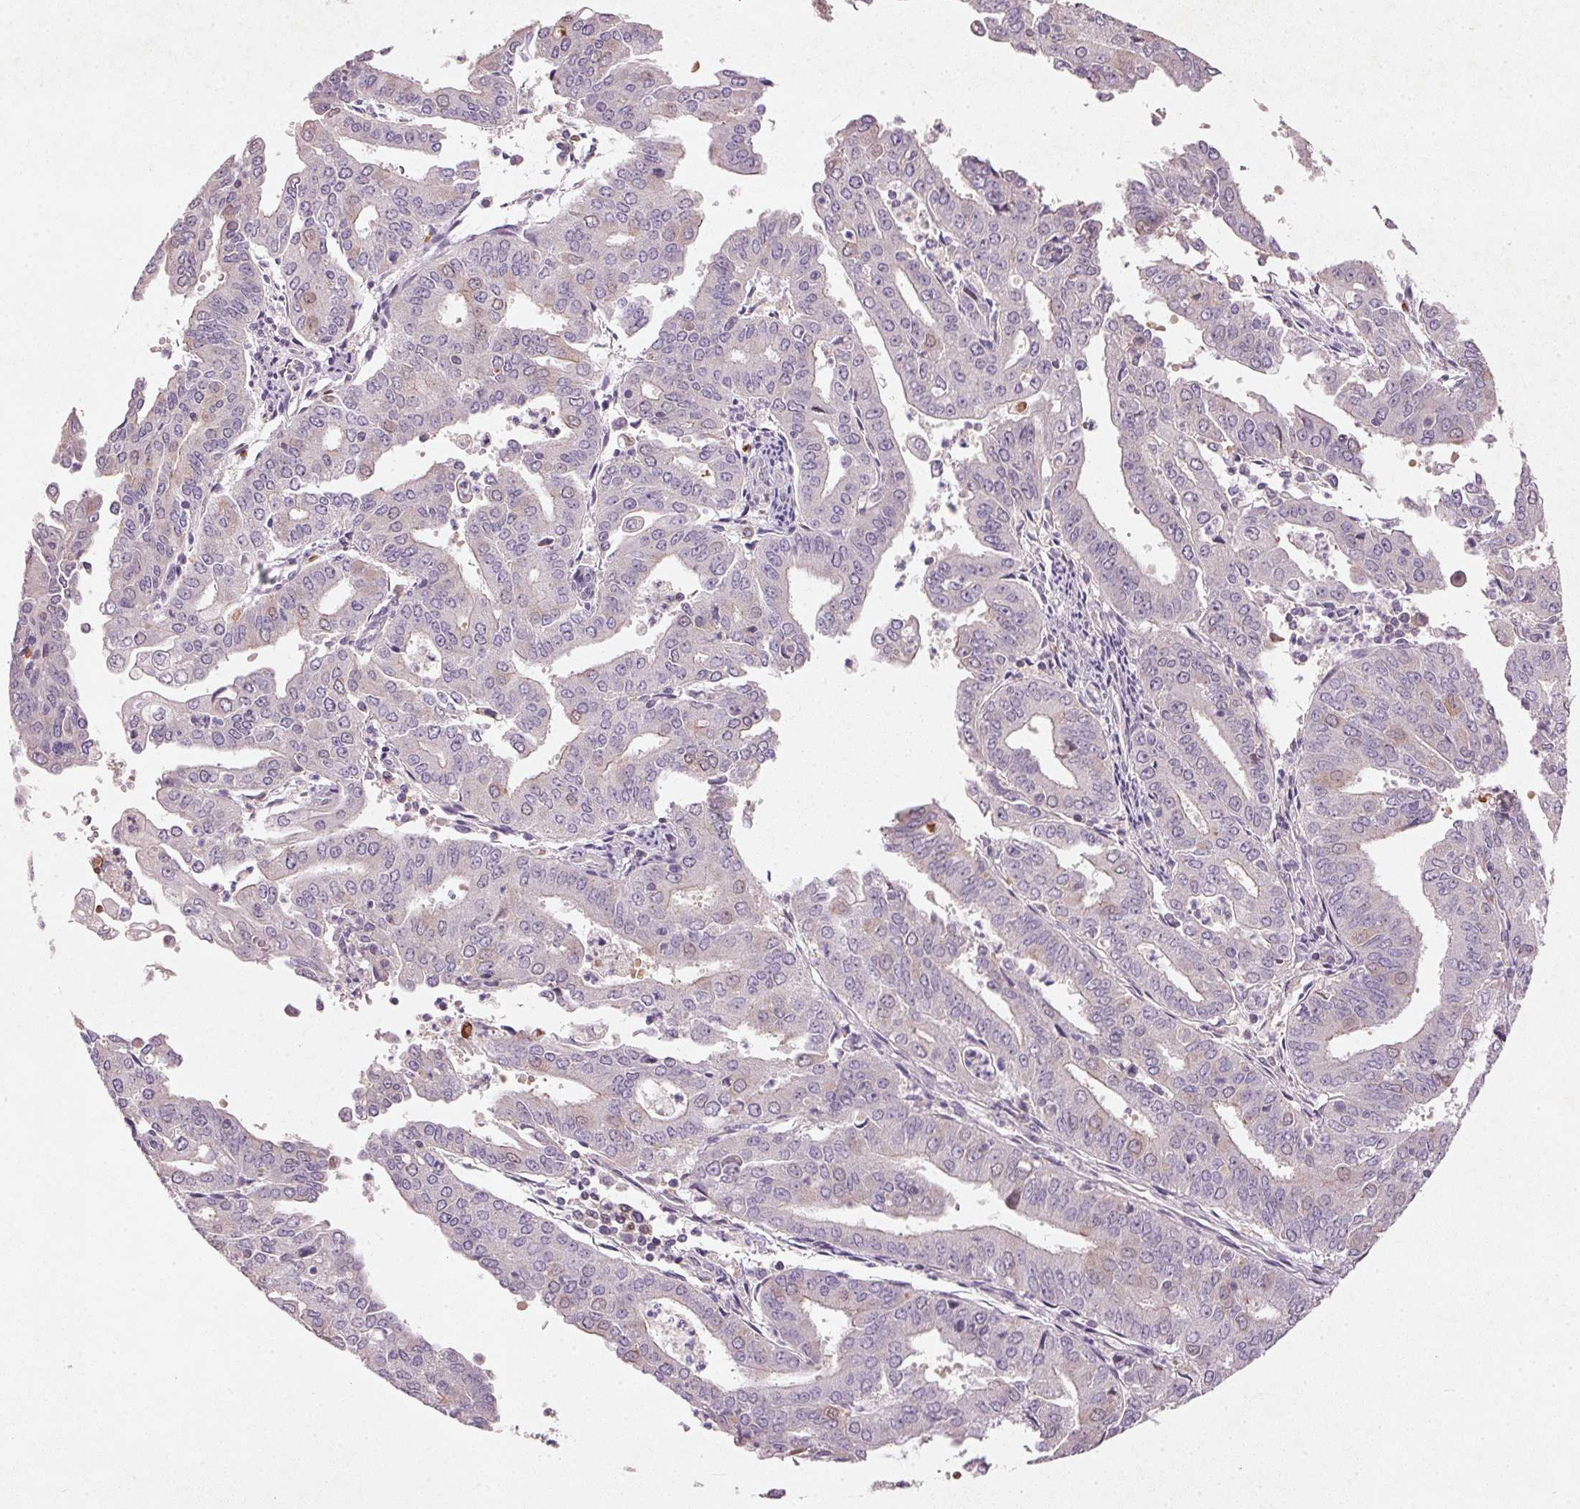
{"staining": {"intensity": "negative", "quantity": "none", "location": "none"}, "tissue": "cervical cancer", "cell_type": "Tumor cells", "image_type": "cancer", "snomed": [{"axis": "morphology", "description": "Adenocarcinoma, NOS"}, {"axis": "topography", "description": "Cervix"}], "caption": "This is an IHC micrograph of cervical cancer (adenocarcinoma). There is no staining in tumor cells.", "gene": "KCNK15", "patient": {"sex": "female", "age": 56}}